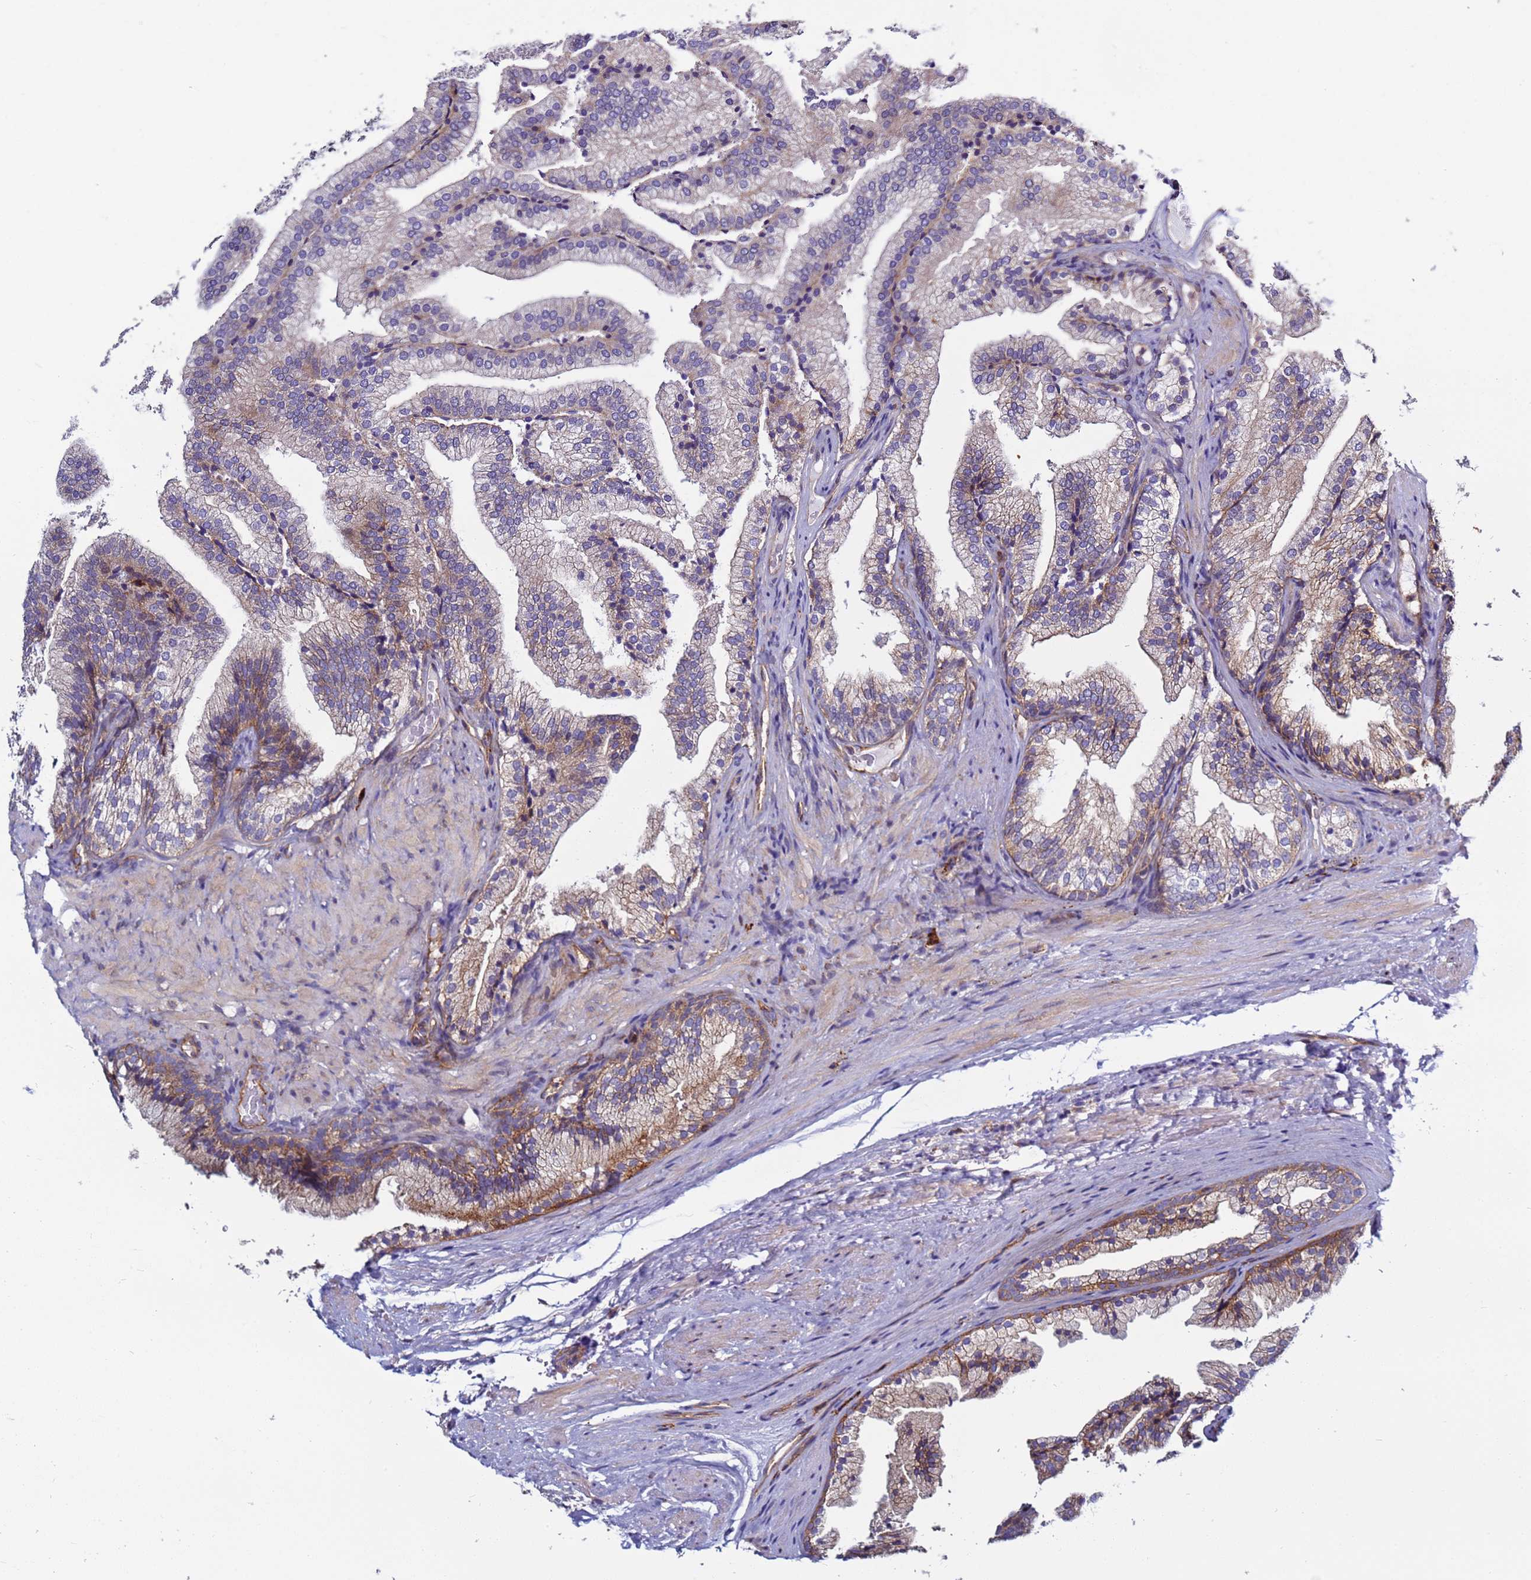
{"staining": {"intensity": "moderate", "quantity": "25%-75%", "location": "cytoplasmic/membranous"}, "tissue": "prostate", "cell_type": "Glandular cells", "image_type": "normal", "snomed": [{"axis": "morphology", "description": "Normal tissue, NOS"}, {"axis": "topography", "description": "Prostate"}], "caption": "IHC (DAB) staining of unremarkable human prostate displays moderate cytoplasmic/membranous protein expression in about 25%-75% of glandular cells.", "gene": "EFCAB8", "patient": {"sex": "male", "age": 76}}